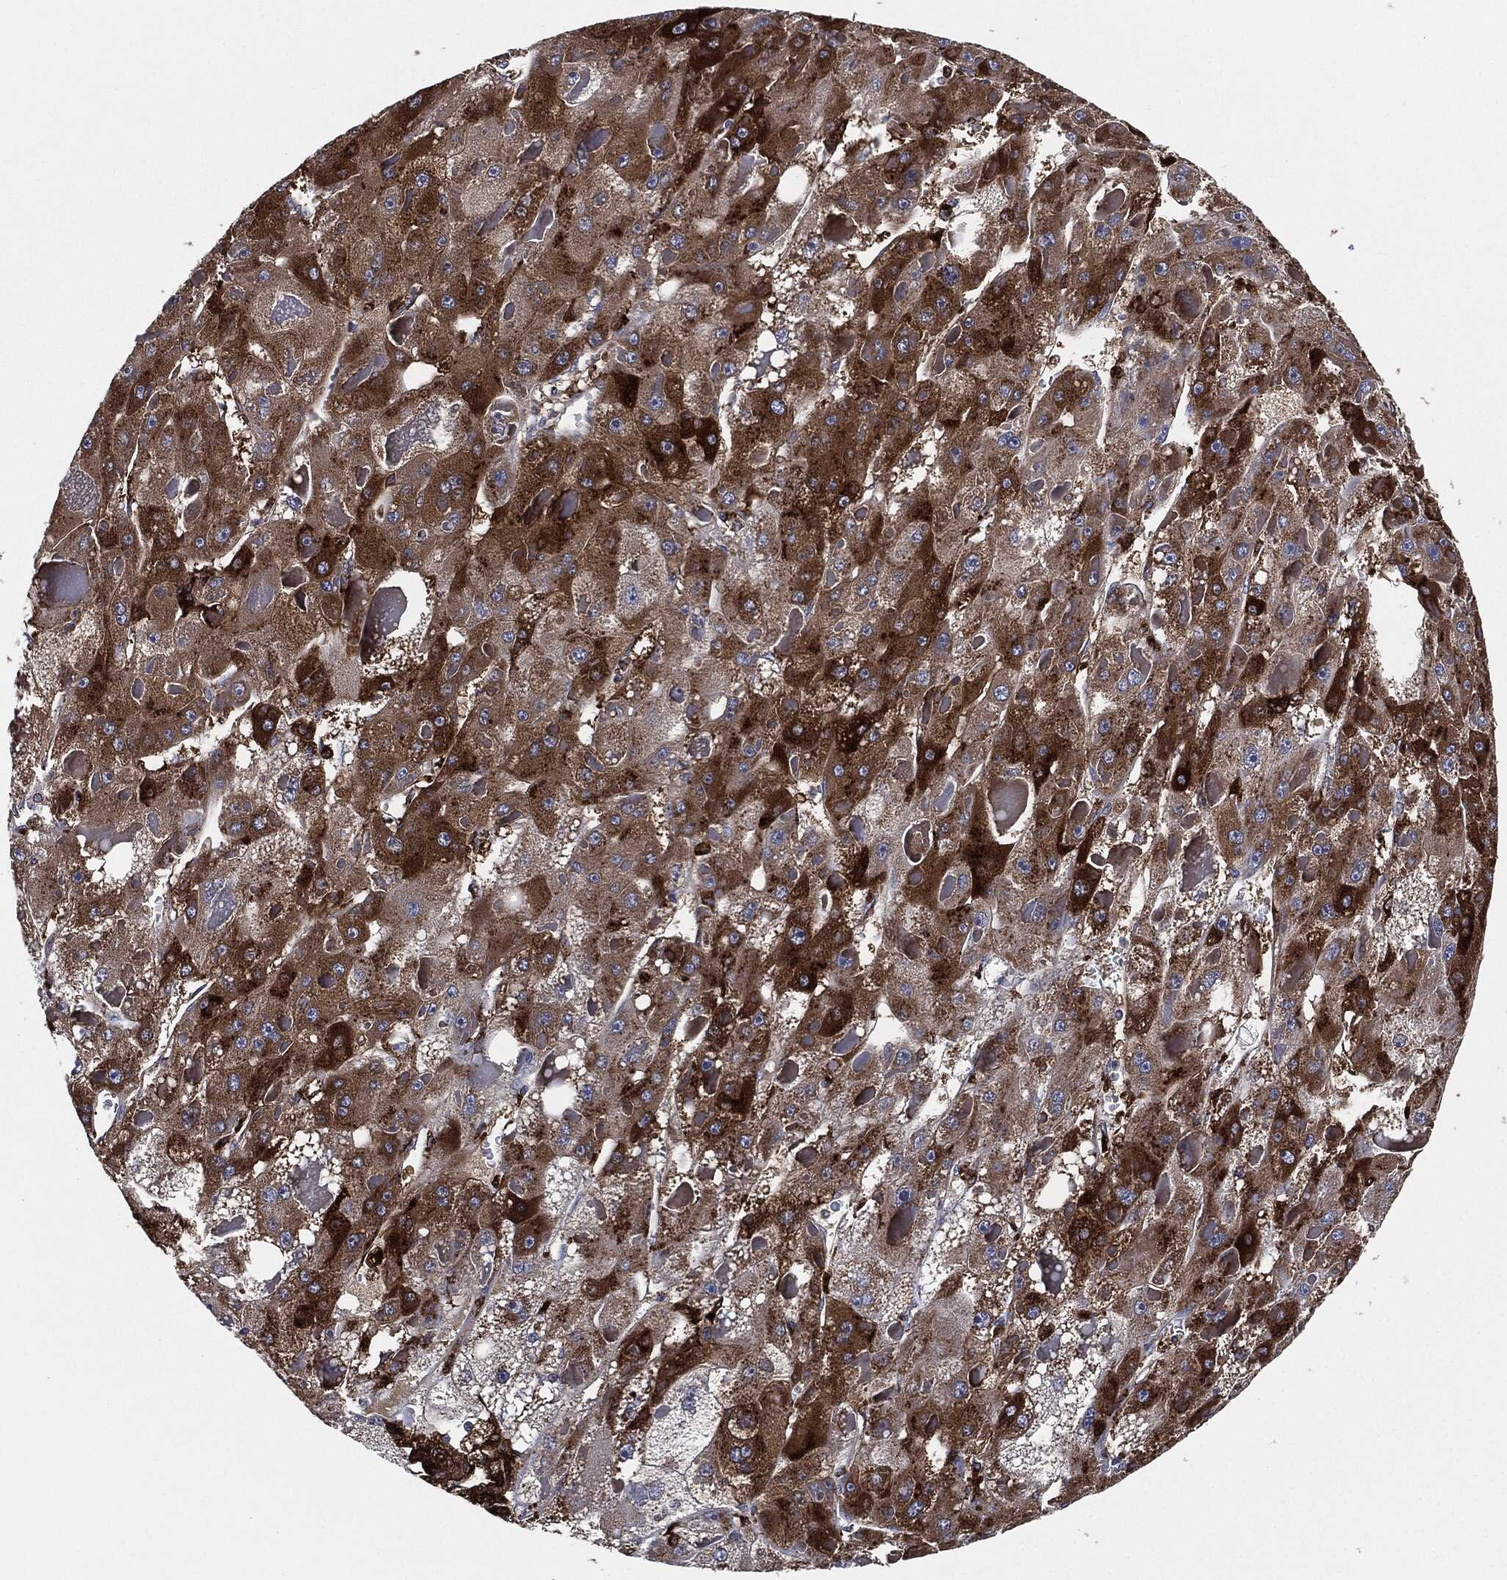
{"staining": {"intensity": "strong", "quantity": "25%-75%", "location": "cytoplasmic/membranous"}, "tissue": "liver cancer", "cell_type": "Tumor cells", "image_type": "cancer", "snomed": [{"axis": "morphology", "description": "Carcinoma, Hepatocellular, NOS"}, {"axis": "topography", "description": "Liver"}], "caption": "Protein staining exhibits strong cytoplasmic/membranous positivity in approximately 25%-75% of tumor cells in liver cancer (hepatocellular carcinoma).", "gene": "TMEM11", "patient": {"sex": "female", "age": 73}}